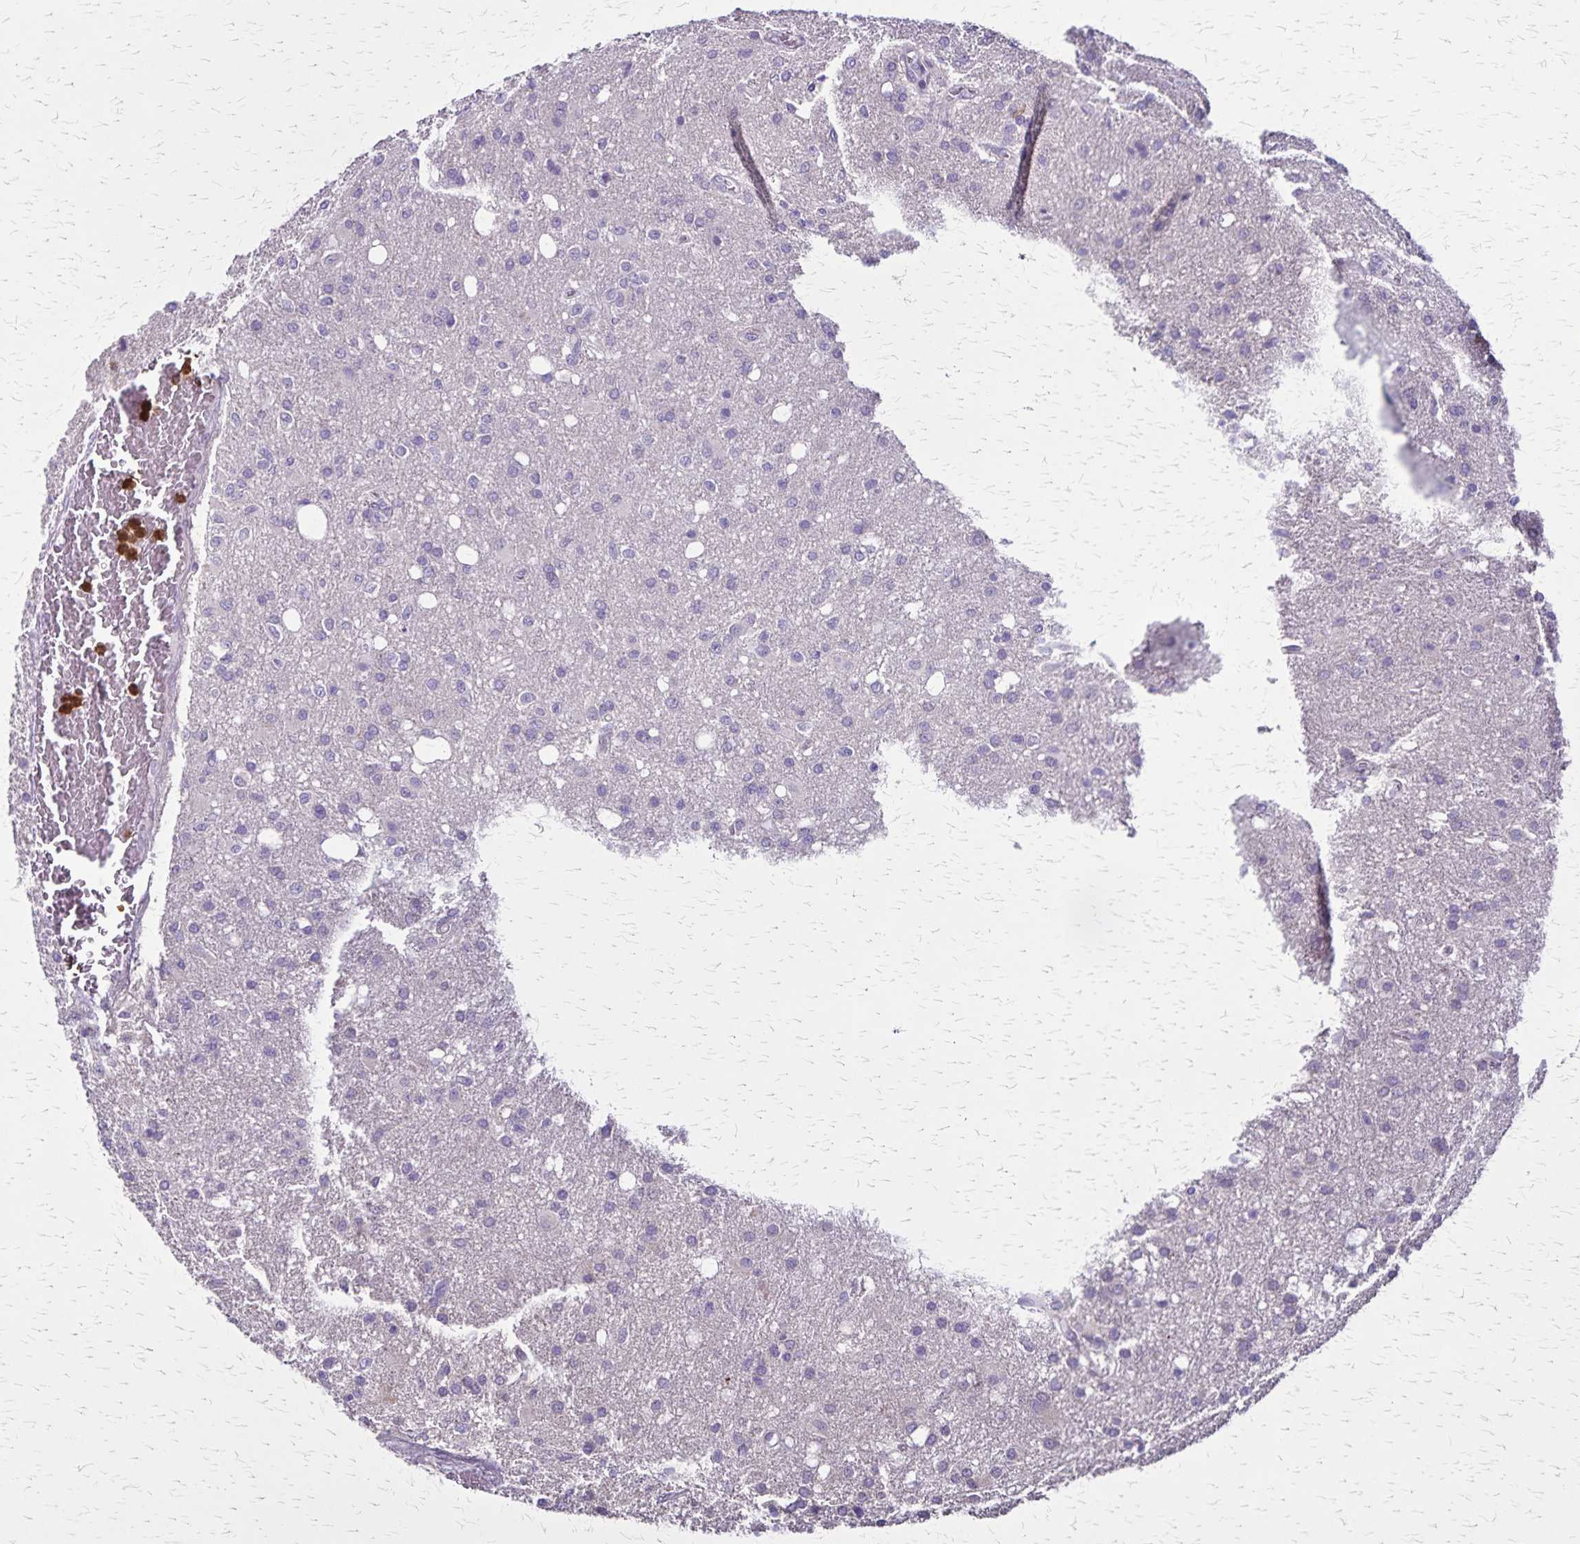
{"staining": {"intensity": "negative", "quantity": "none", "location": "none"}, "tissue": "glioma", "cell_type": "Tumor cells", "image_type": "cancer", "snomed": [{"axis": "morphology", "description": "Glioma, malignant, Low grade"}, {"axis": "topography", "description": "Brain"}], "caption": "Immunohistochemical staining of glioma exhibits no significant positivity in tumor cells.", "gene": "ULBP3", "patient": {"sex": "female", "age": 58}}